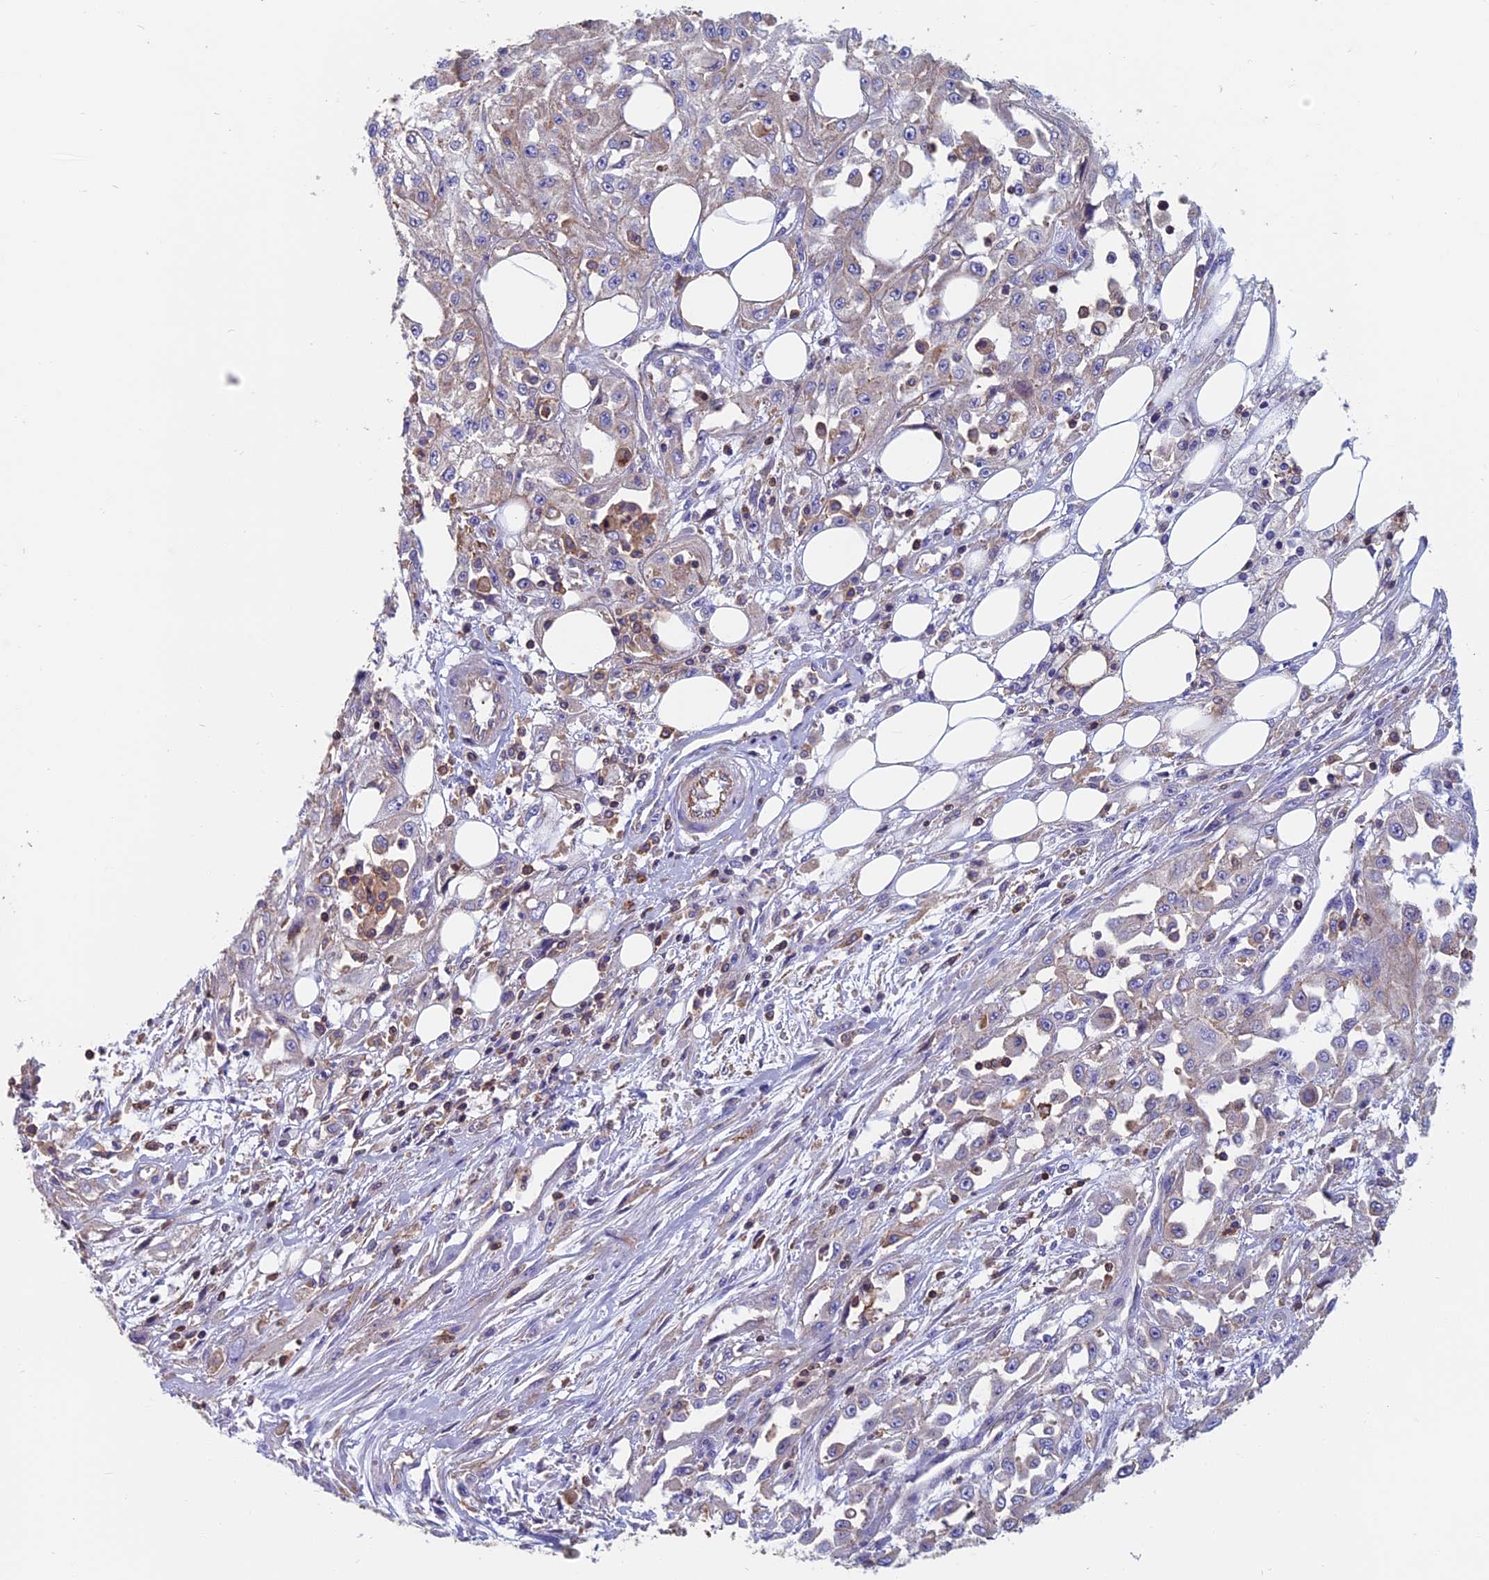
{"staining": {"intensity": "negative", "quantity": "none", "location": "none"}, "tissue": "skin cancer", "cell_type": "Tumor cells", "image_type": "cancer", "snomed": [{"axis": "morphology", "description": "Squamous cell carcinoma, NOS"}, {"axis": "morphology", "description": "Squamous cell carcinoma, metastatic, NOS"}, {"axis": "topography", "description": "Skin"}, {"axis": "topography", "description": "Lymph node"}], "caption": "Photomicrograph shows no protein positivity in tumor cells of skin cancer tissue.", "gene": "HSD17B8", "patient": {"sex": "male", "age": 75}}